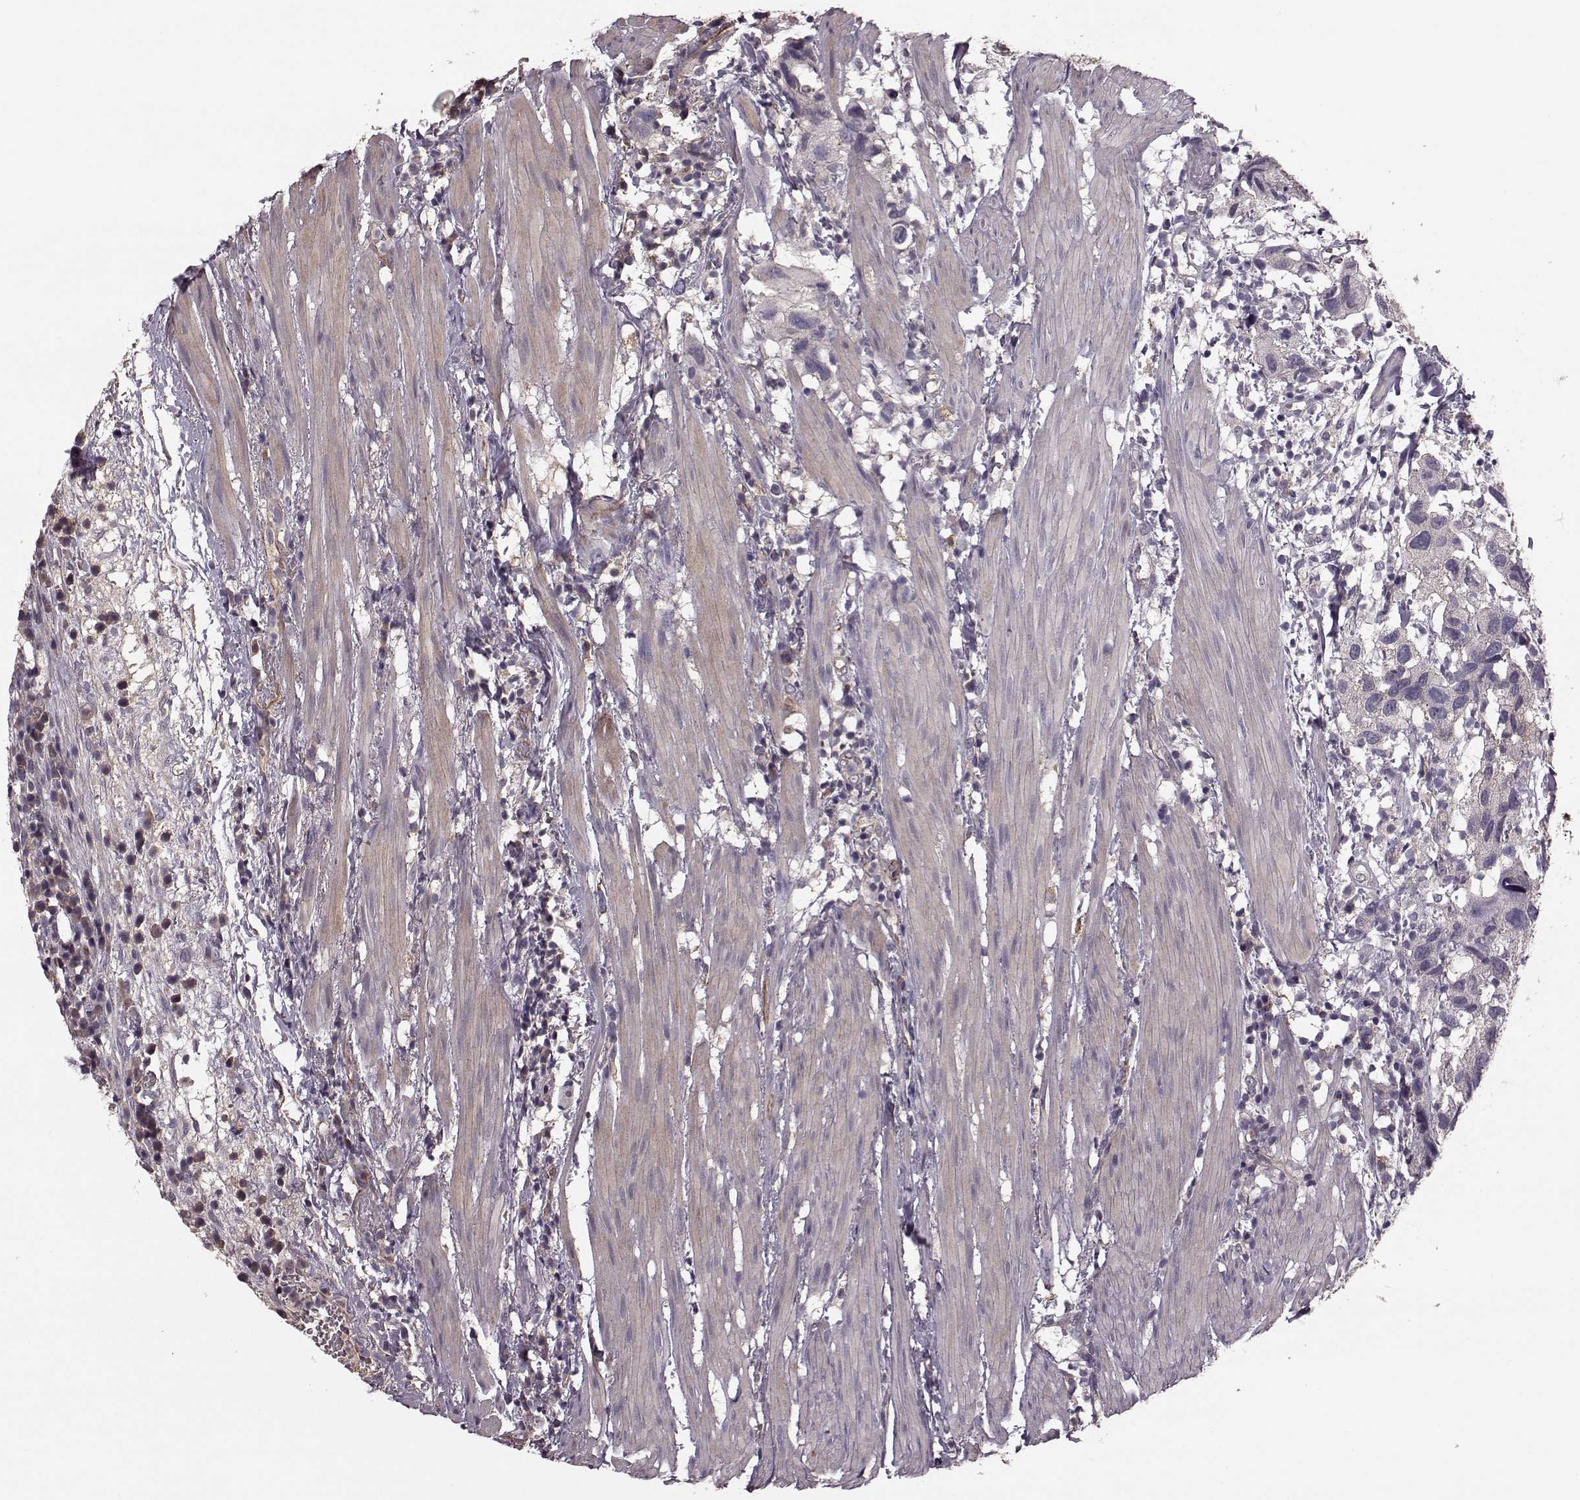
{"staining": {"intensity": "negative", "quantity": "none", "location": "none"}, "tissue": "urothelial cancer", "cell_type": "Tumor cells", "image_type": "cancer", "snomed": [{"axis": "morphology", "description": "Urothelial carcinoma, High grade"}, {"axis": "topography", "description": "Urinary bladder"}], "caption": "A photomicrograph of urothelial cancer stained for a protein displays no brown staining in tumor cells.", "gene": "NTF3", "patient": {"sex": "male", "age": 79}}